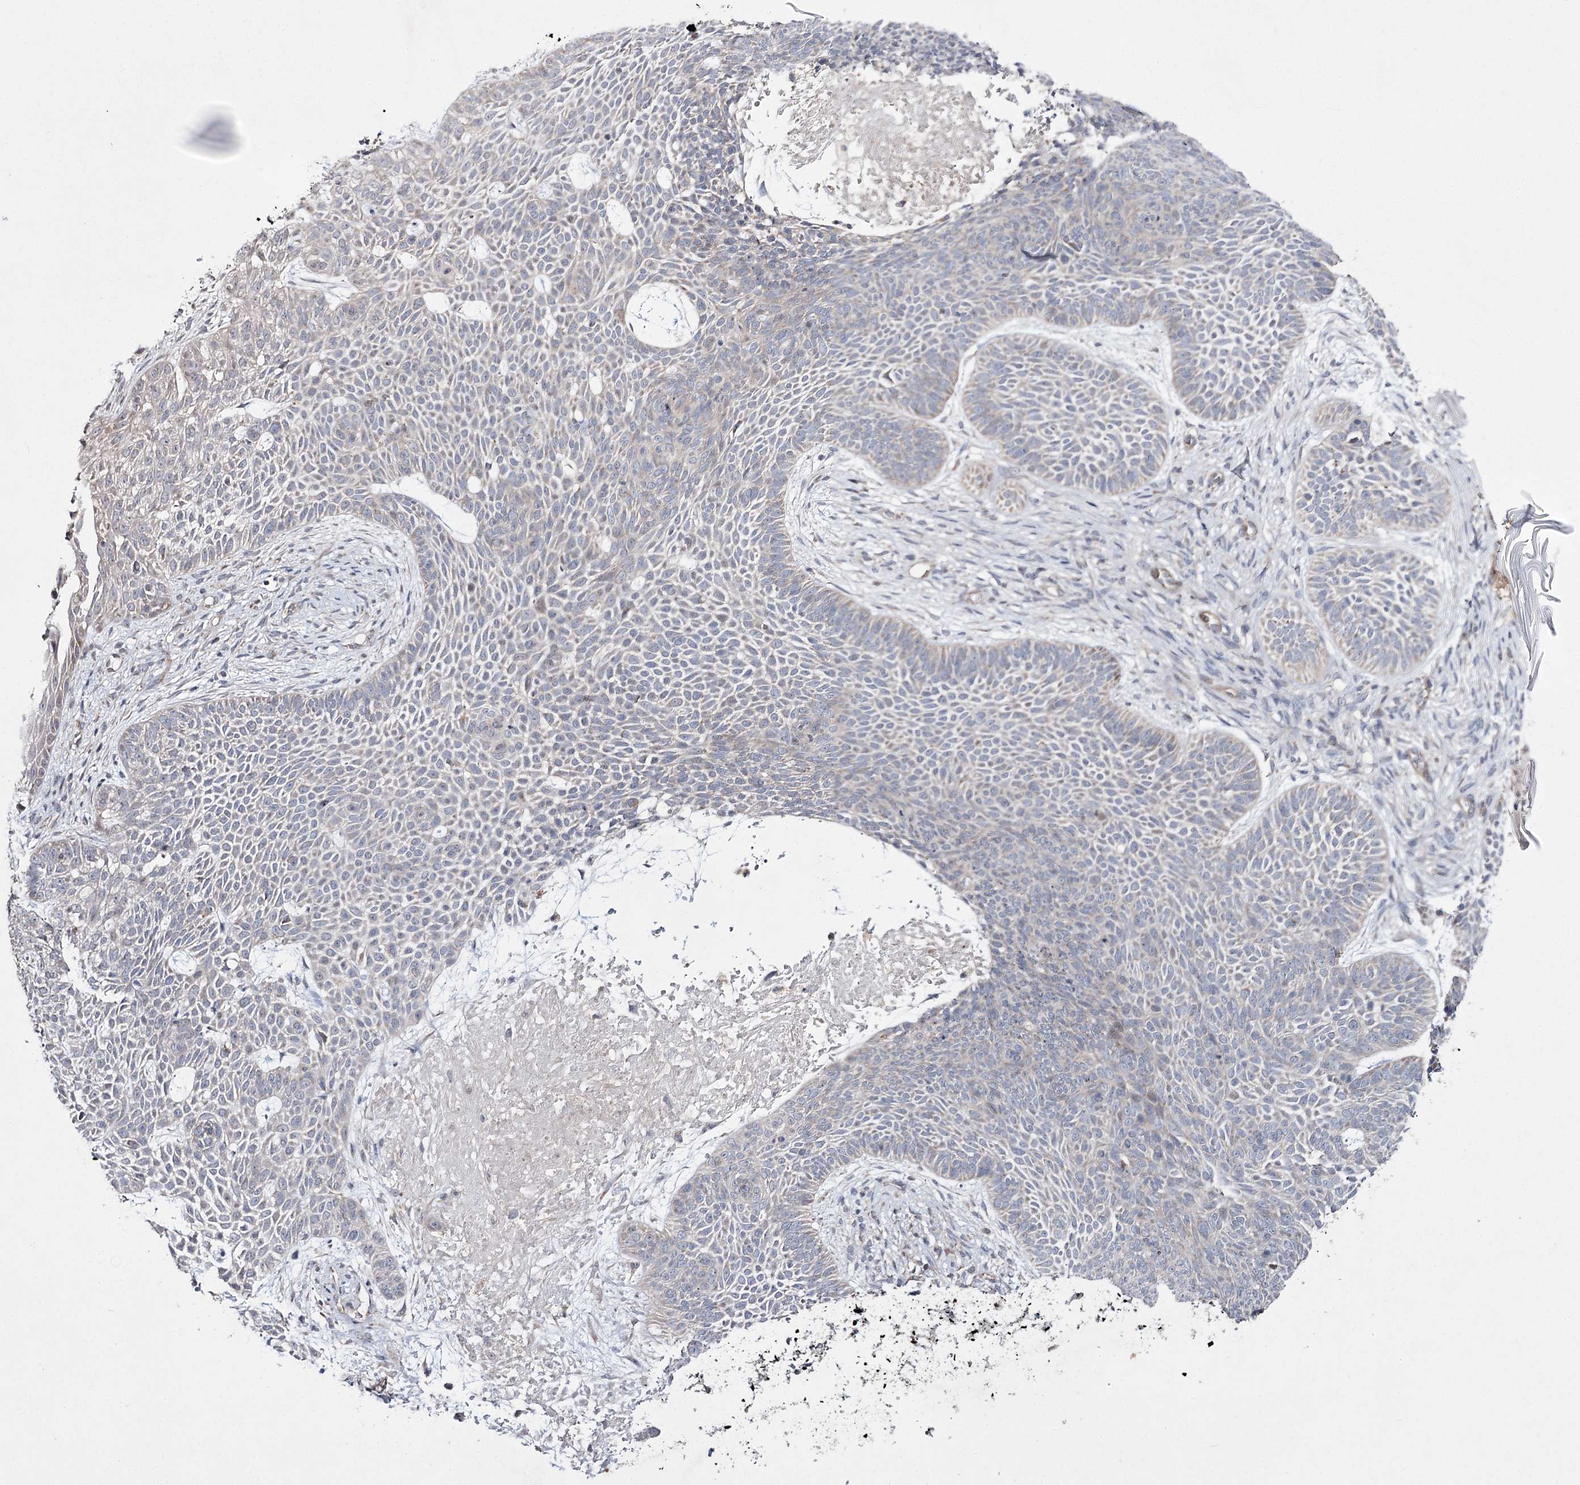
{"staining": {"intensity": "weak", "quantity": "25%-75%", "location": "cytoplasmic/membranous"}, "tissue": "skin cancer", "cell_type": "Tumor cells", "image_type": "cancer", "snomed": [{"axis": "morphology", "description": "Basal cell carcinoma"}, {"axis": "topography", "description": "Skin"}], "caption": "This histopathology image displays immunohistochemistry staining of basal cell carcinoma (skin), with low weak cytoplasmic/membranous positivity in about 25%-75% of tumor cells.", "gene": "FANCL", "patient": {"sex": "male", "age": 85}}